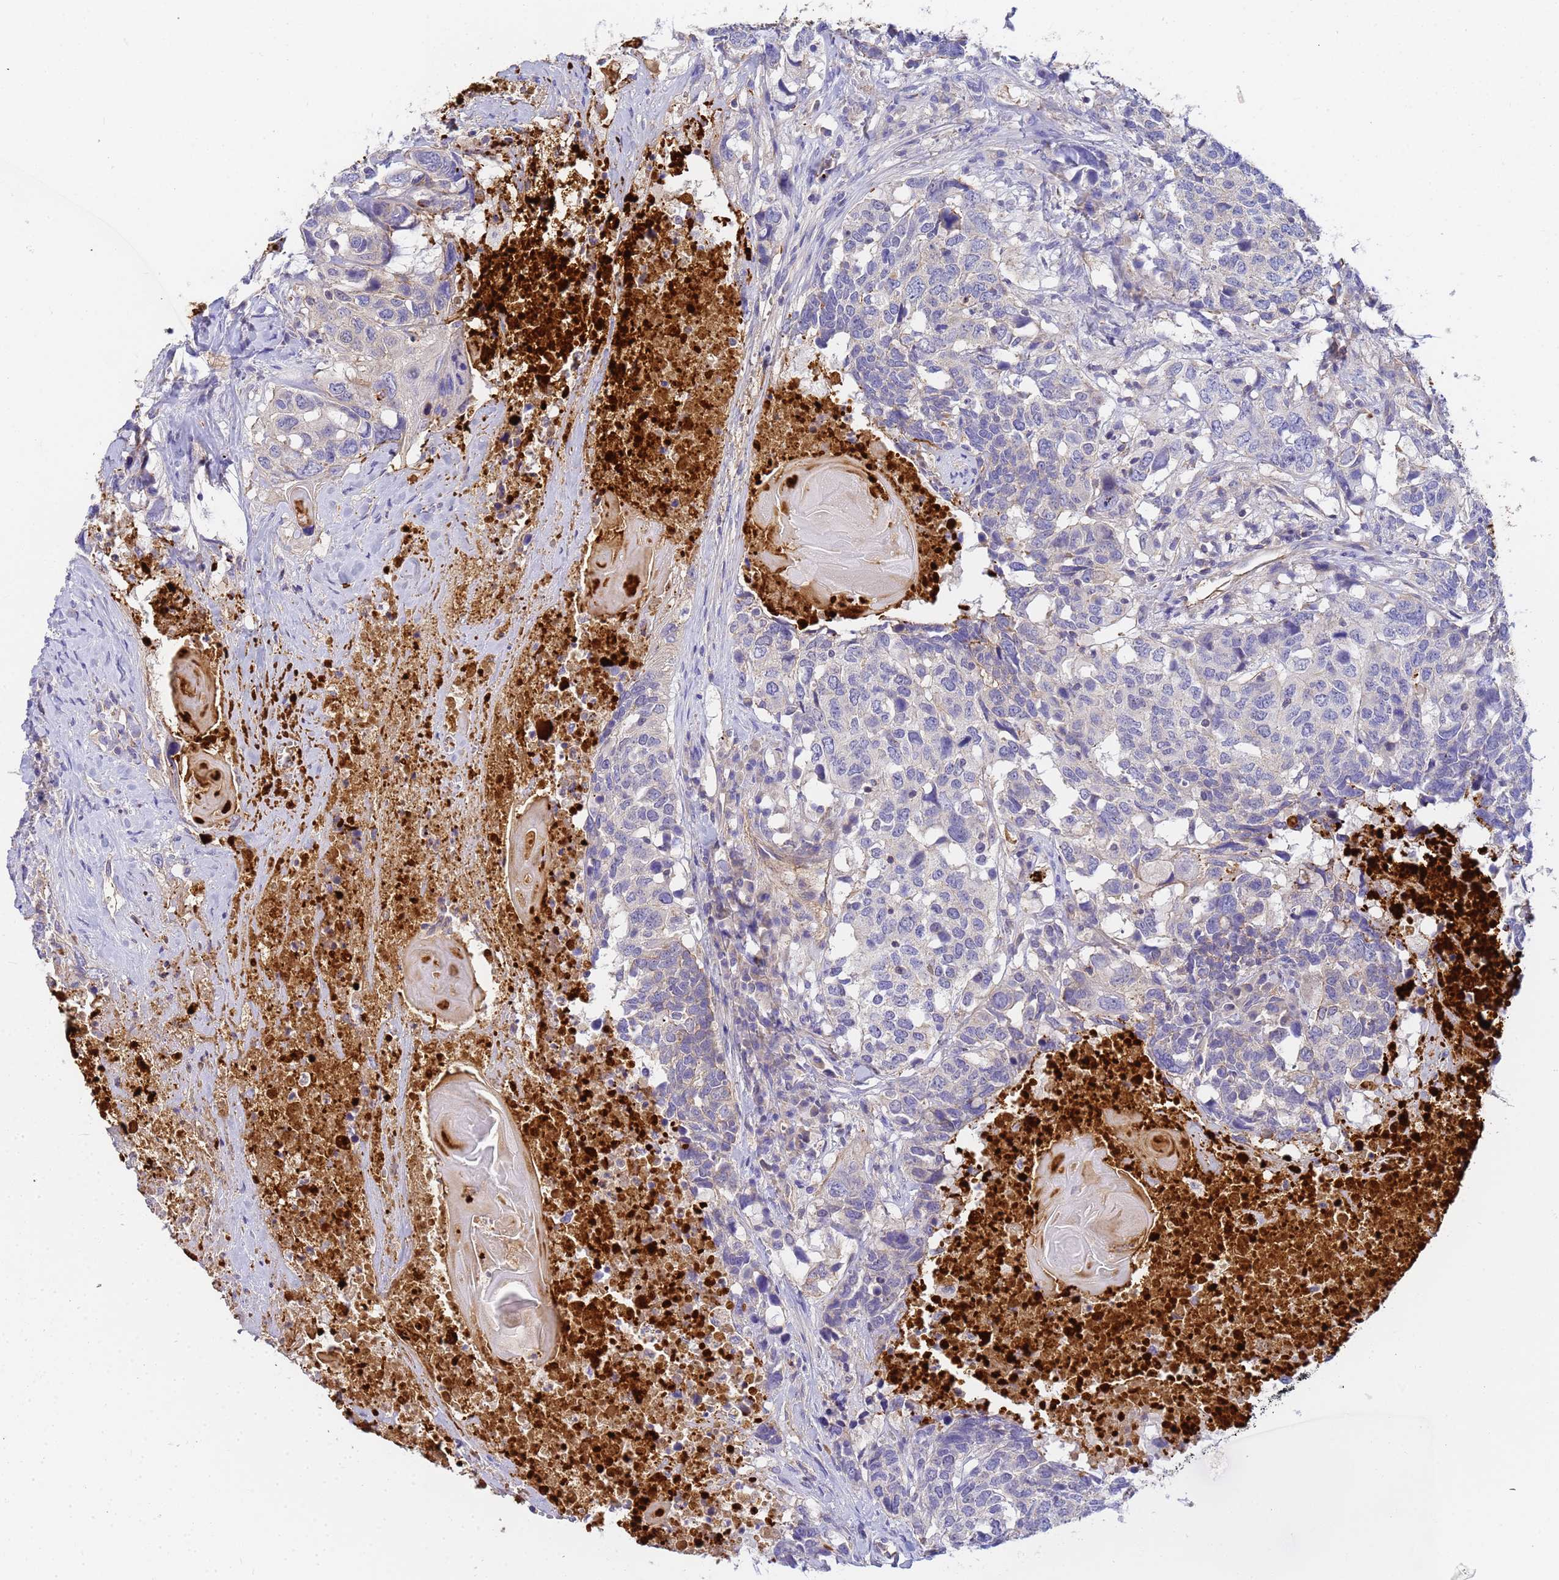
{"staining": {"intensity": "negative", "quantity": "none", "location": "none"}, "tissue": "head and neck cancer", "cell_type": "Tumor cells", "image_type": "cancer", "snomed": [{"axis": "morphology", "description": "Squamous cell carcinoma, NOS"}, {"axis": "topography", "description": "Head-Neck"}], "caption": "An IHC histopathology image of head and neck squamous cell carcinoma is shown. There is no staining in tumor cells of head and neck squamous cell carcinoma.", "gene": "MYL12A", "patient": {"sex": "male", "age": 66}}